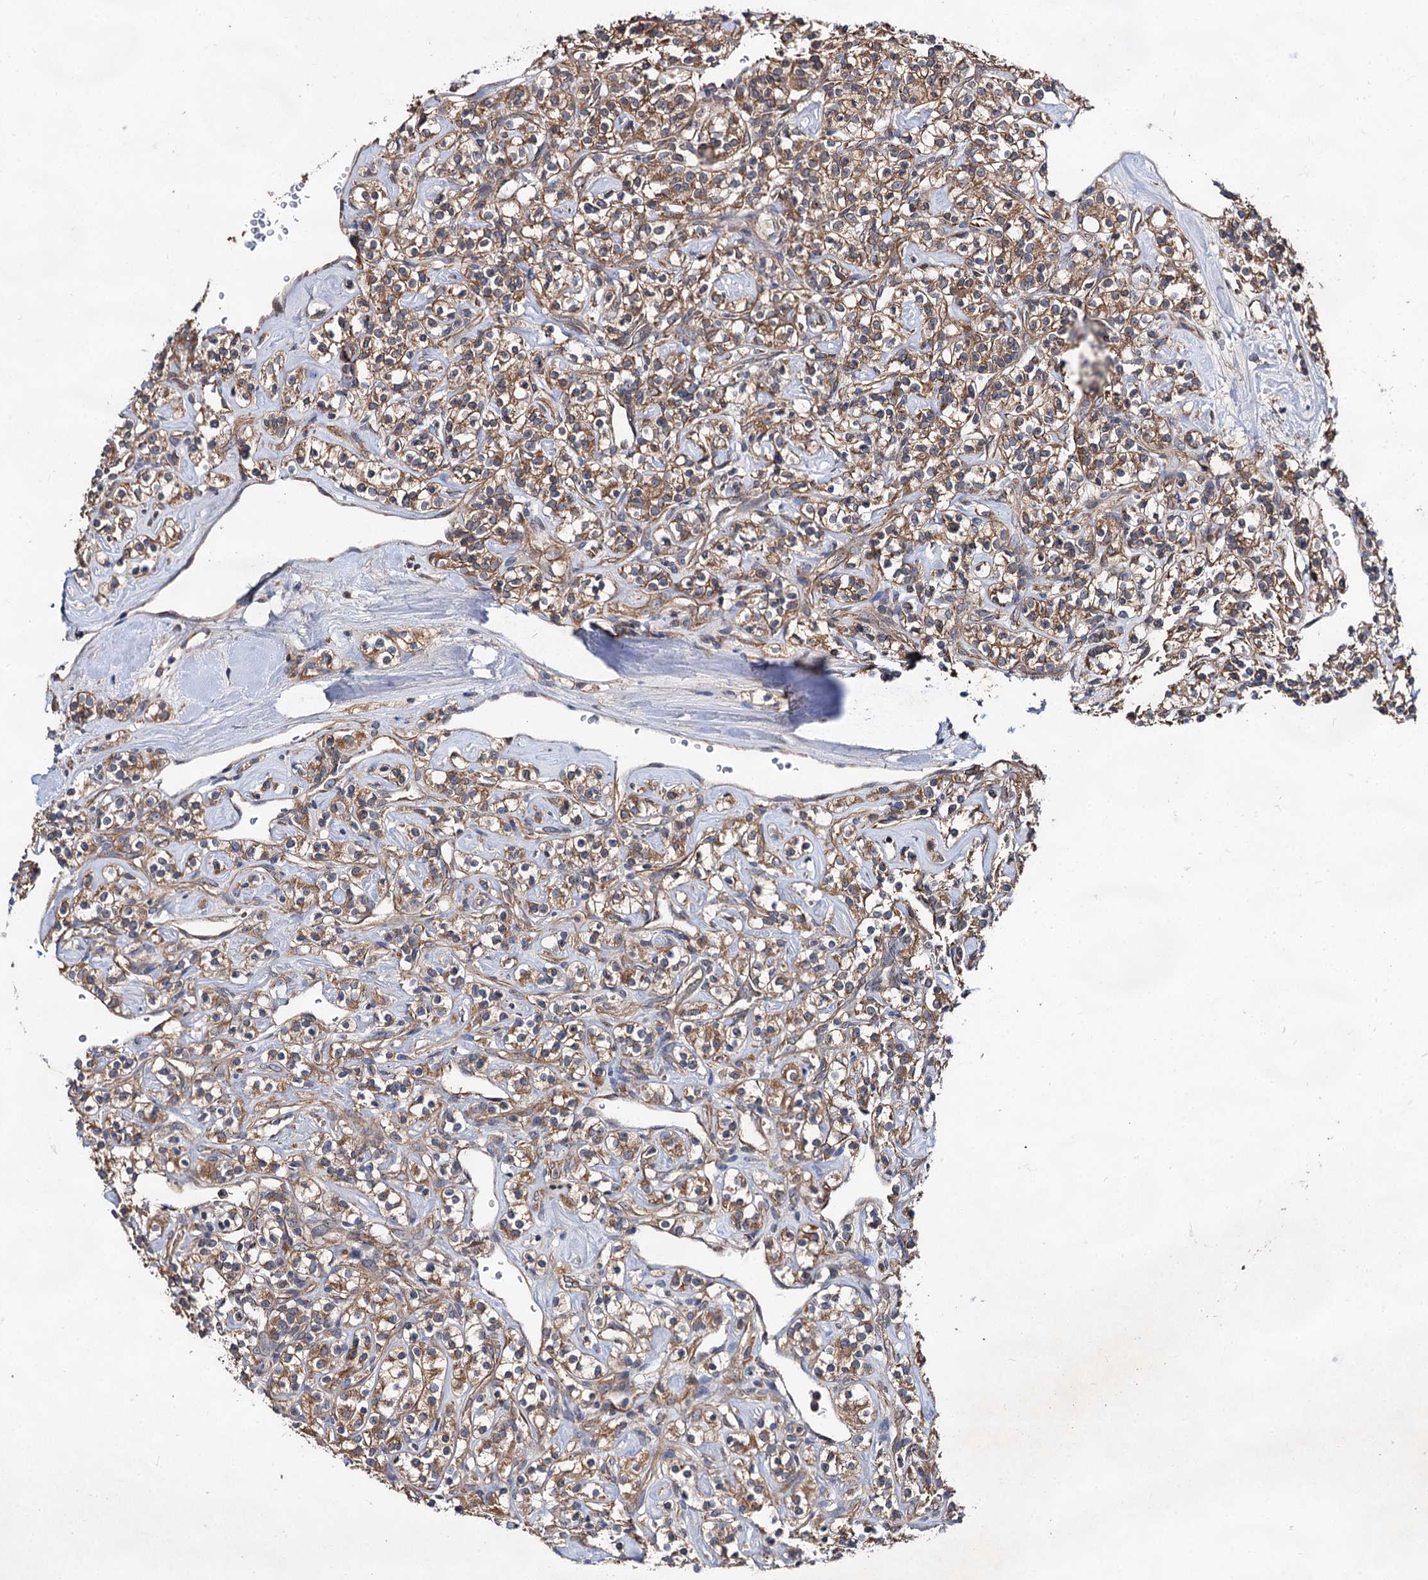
{"staining": {"intensity": "moderate", "quantity": ">75%", "location": "cytoplasmic/membranous"}, "tissue": "renal cancer", "cell_type": "Tumor cells", "image_type": "cancer", "snomed": [{"axis": "morphology", "description": "Adenocarcinoma, NOS"}, {"axis": "topography", "description": "Kidney"}], "caption": "Protein positivity by immunohistochemistry exhibits moderate cytoplasmic/membranous positivity in about >75% of tumor cells in adenocarcinoma (renal).", "gene": "TEX9", "patient": {"sex": "male", "age": 77}}